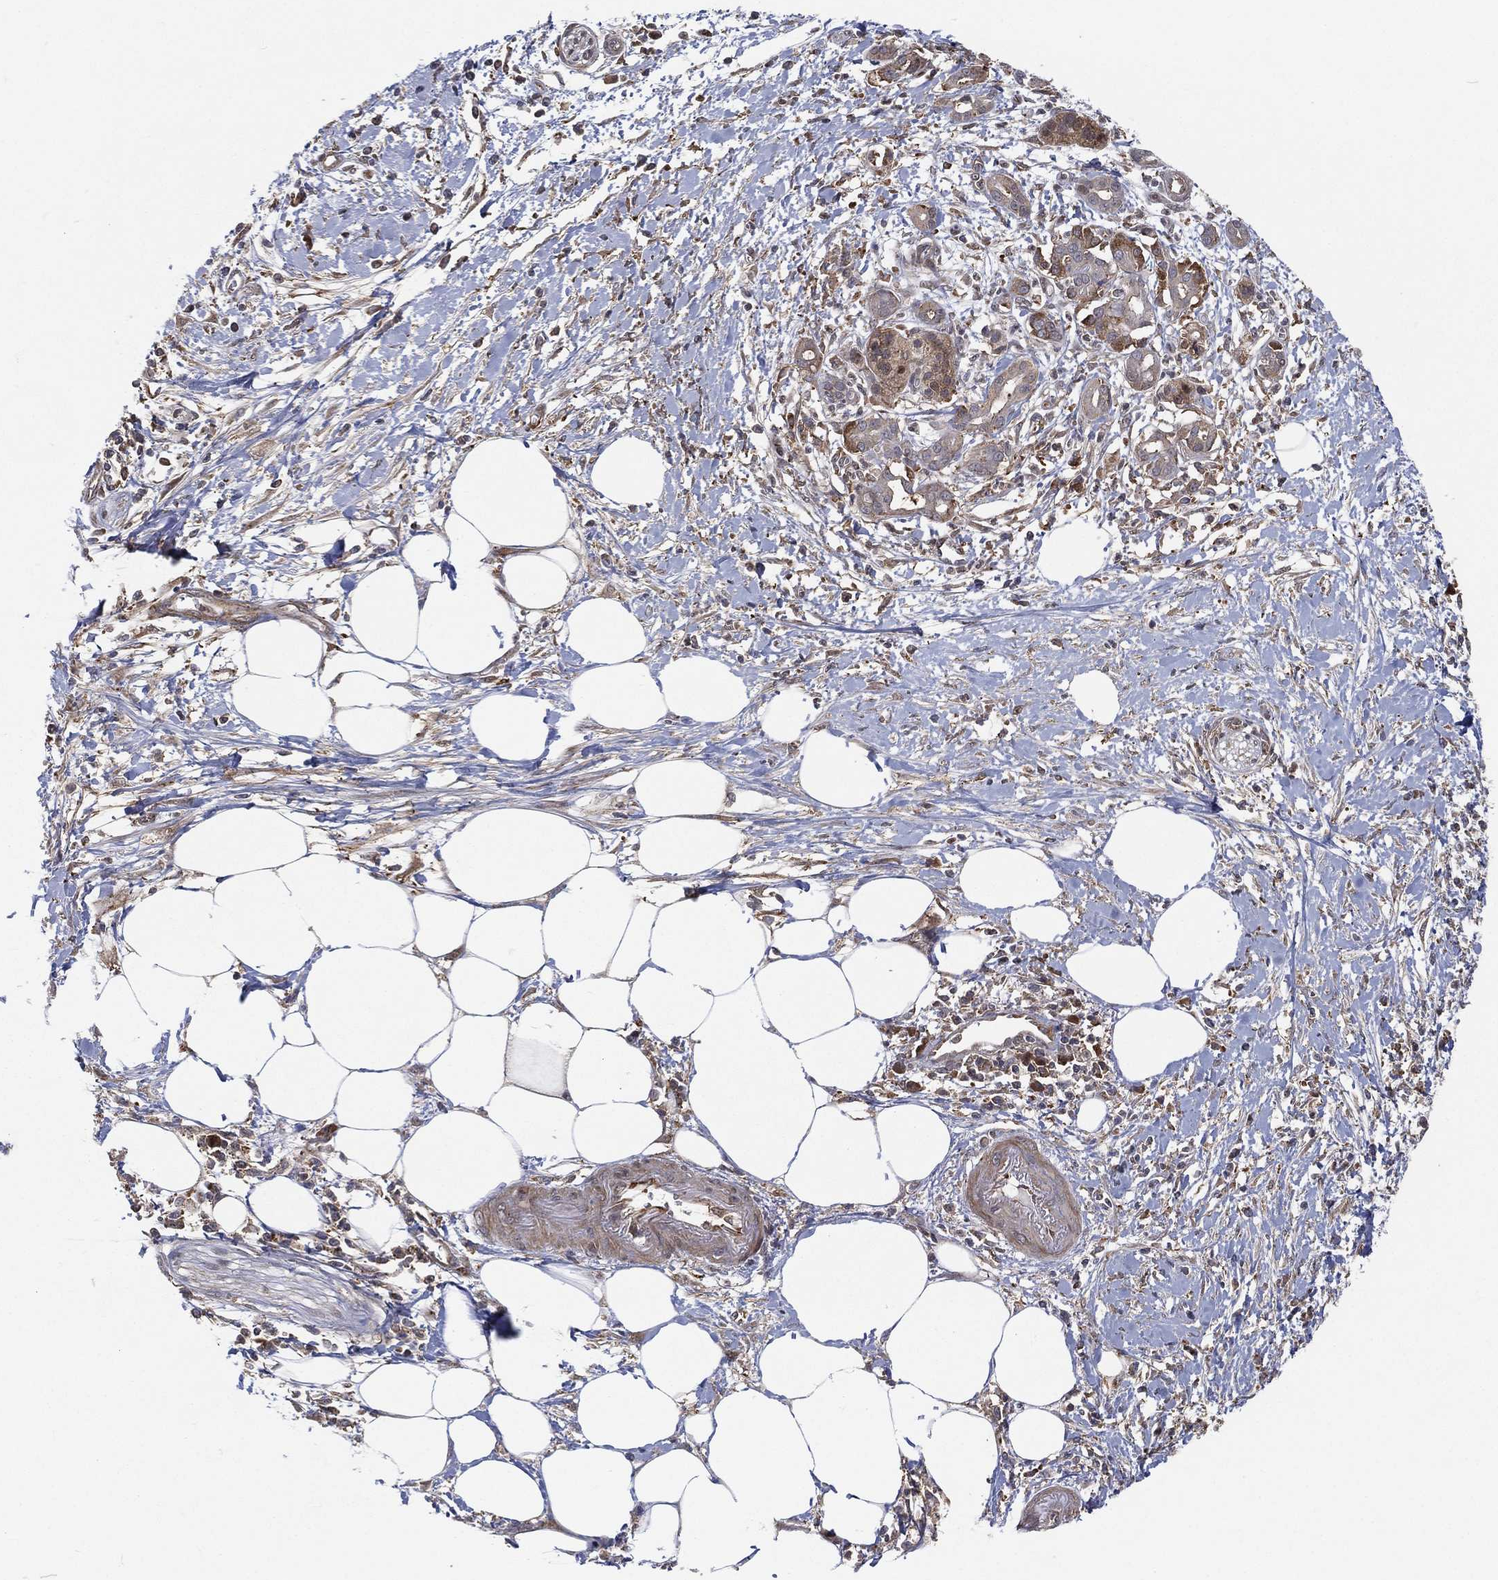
{"staining": {"intensity": "moderate", "quantity": "25%-75%", "location": "cytoplasmic/membranous"}, "tissue": "pancreatic cancer", "cell_type": "Tumor cells", "image_type": "cancer", "snomed": [{"axis": "morphology", "description": "Adenocarcinoma, NOS"}, {"axis": "topography", "description": "Pancreas"}], "caption": "IHC image of adenocarcinoma (pancreatic) stained for a protein (brown), which exhibits medium levels of moderate cytoplasmic/membranous staining in approximately 25%-75% of tumor cells.", "gene": "TMTC4", "patient": {"sex": "male", "age": 72}}